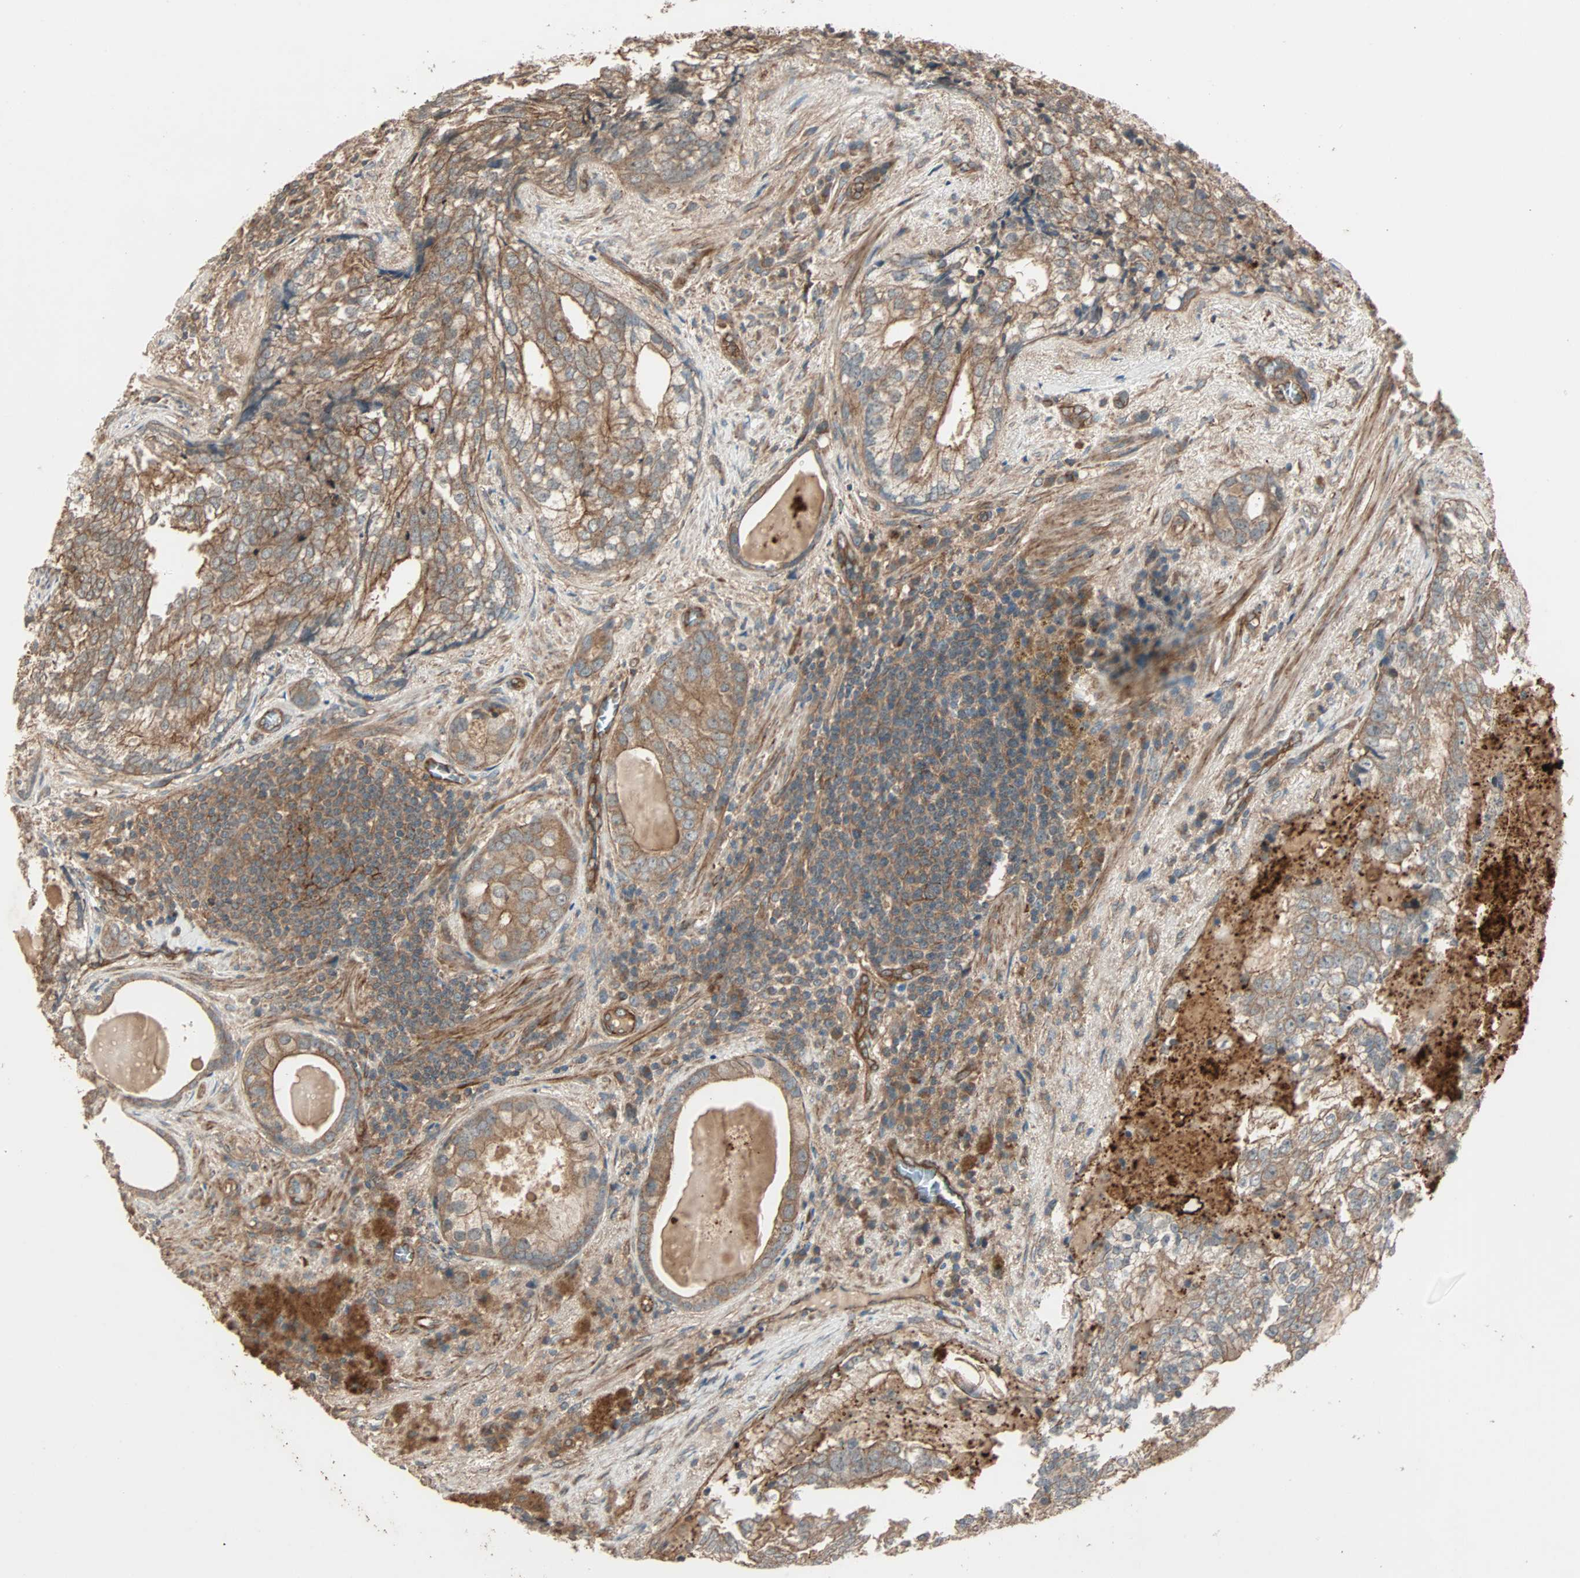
{"staining": {"intensity": "moderate", "quantity": ">75%", "location": "cytoplasmic/membranous"}, "tissue": "prostate cancer", "cell_type": "Tumor cells", "image_type": "cancer", "snomed": [{"axis": "morphology", "description": "Adenocarcinoma, High grade"}, {"axis": "topography", "description": "Prostate"}], "caption": "Prostate high-grade adenocarcinoma was stained to show a protein in brown. There is medium levels of moderate cytoplasmic/membranous positivity in approximately >75% of tumor cells.", "gene": "GCK", "patient": {"sex": "male", "age": 66}}